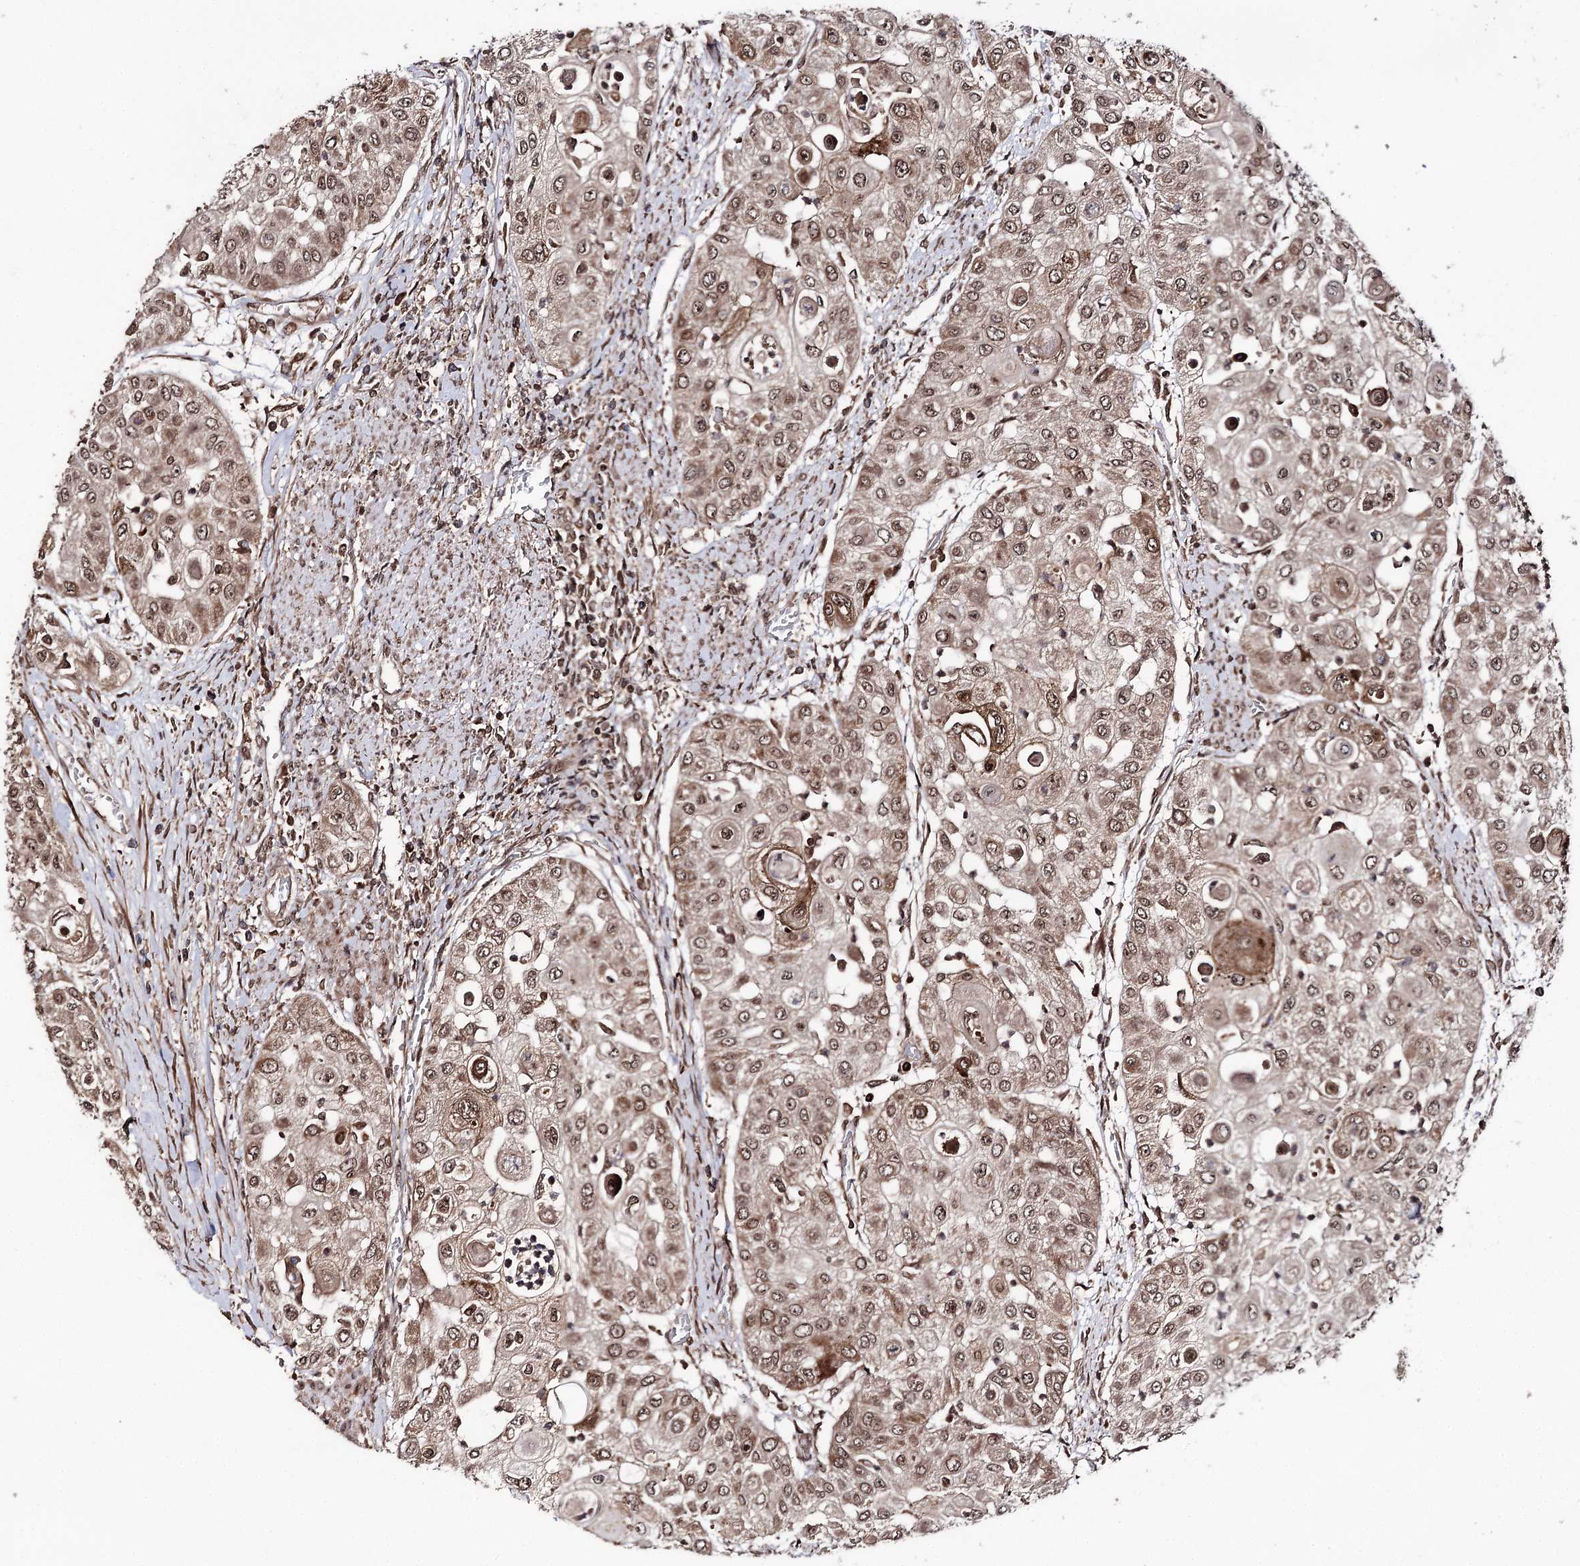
{"staining": {"intensity": "moderate", "quantity": ">75%", "location": "cytoplasmic/membranous,nuclear"}, "tissue": "urothelial cancer", "cell_type": "Tumor cells", "image_type": "cancer", "snomed": [{"axis": "morphology", "description": "Urothelial carcinoma, High grade"}, {"axis": "topography", "description": "Urinary bladder"}], "caption": "Protein staining by immunohistochemistry reveals moderate cytoplasmic/membranous and nuclear staining in approximately >75% of tumor cells in urothelial cancer.", "gene": "FAM53B", "patient": {"sex": "female", "age": 79}}